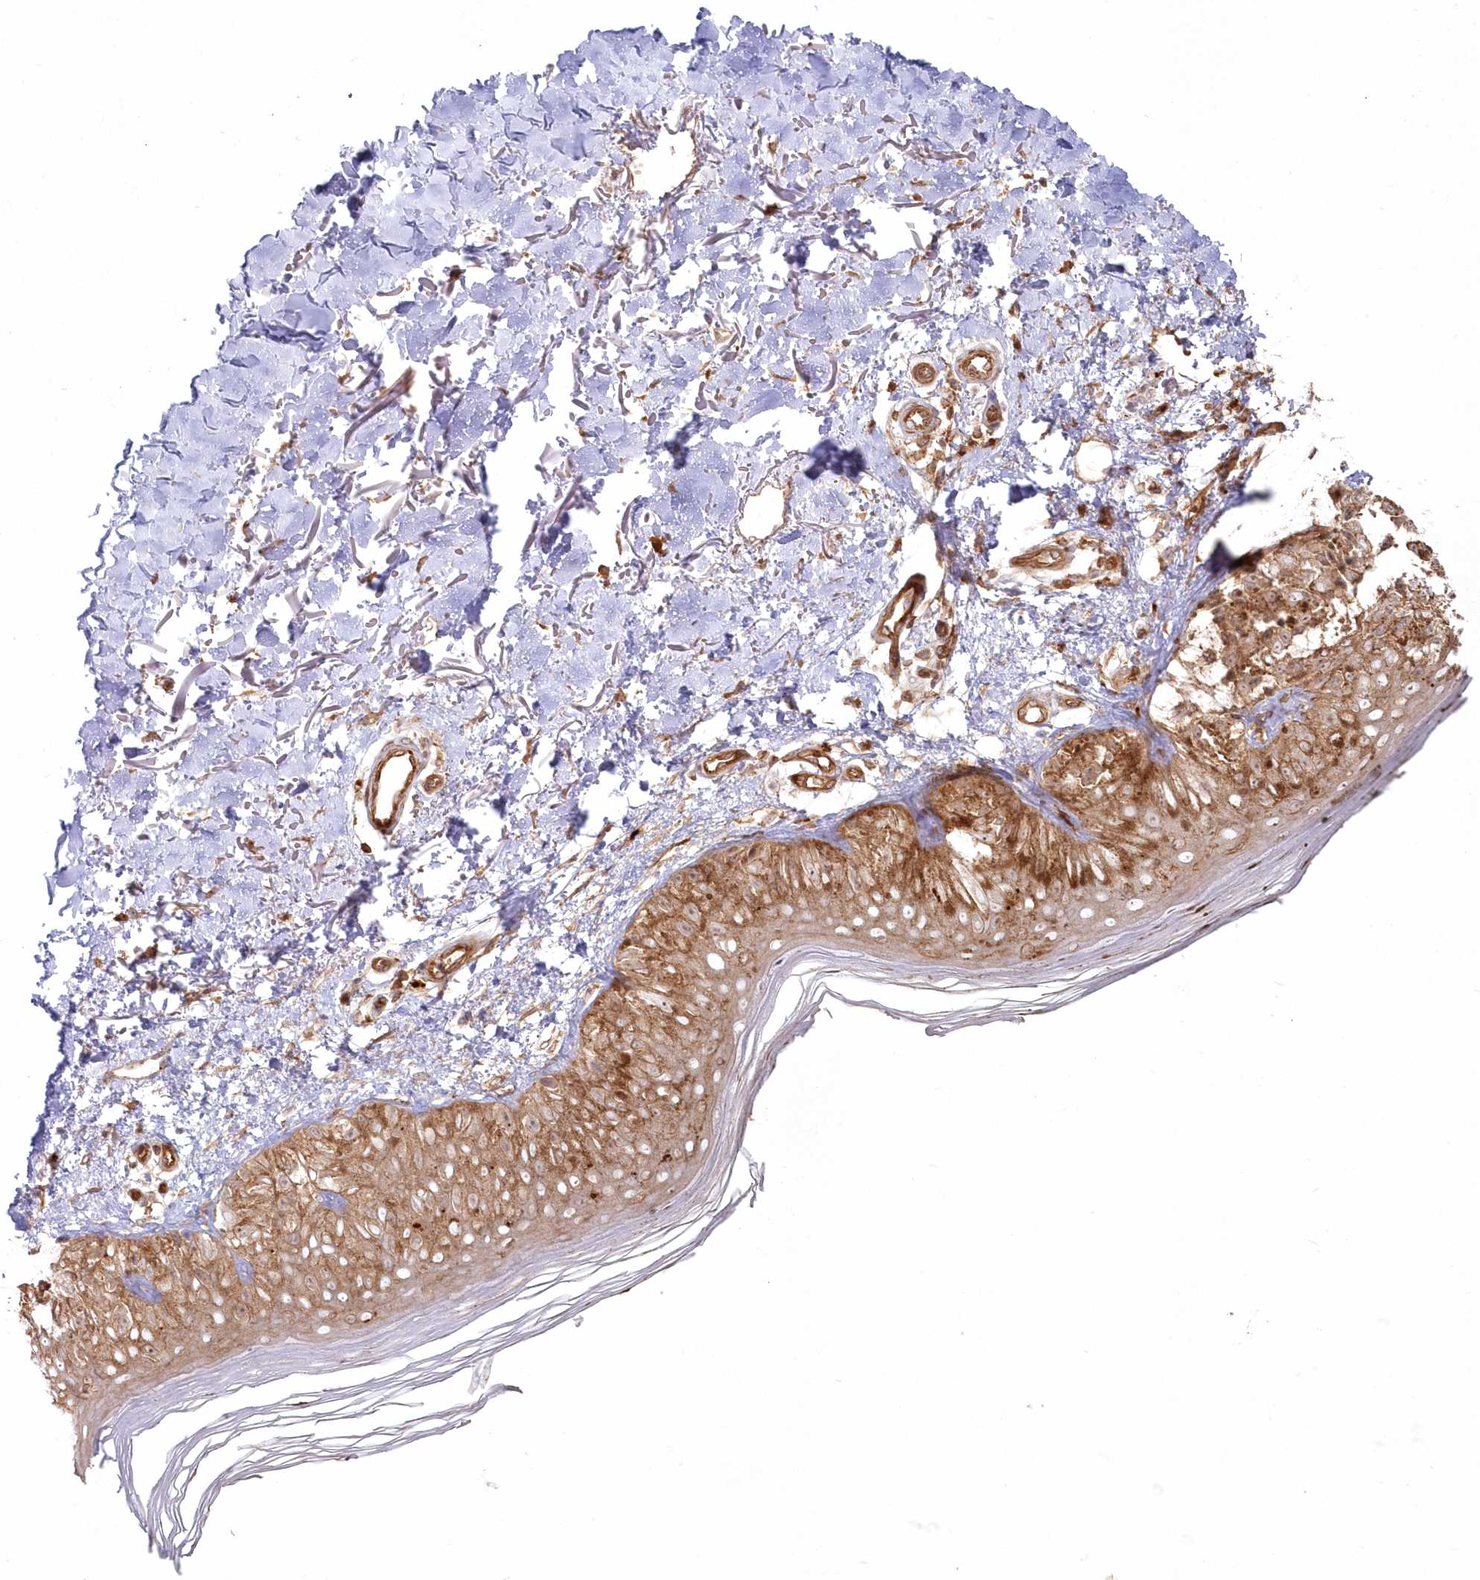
{"staining": {"intensity": "moderate", "quantity": ">75%", "location": "cytoplasmic/membranous"}, "tissue": "melanoma", "cell_type": "Tumor cells", "image_type": "cancer", "snomed": [{"axis": "morphology", "description": "Malignant melanoma, NOS"}, {"axis": "topography", "description": "Skin"}], "caption": "A photomicrograph of human malignant melanoma stained for a protein demonstrates moderate cytoplasmic/membranous brown staining in tumor cells. The staining was performed using DAB (3,3'-diaminobenzidine), with brown indicating positive protein expression. Nuclei are stained blue with hematoxylin.", "gene": "RGCC", "patient": {"sex": "female", "age": 50}}